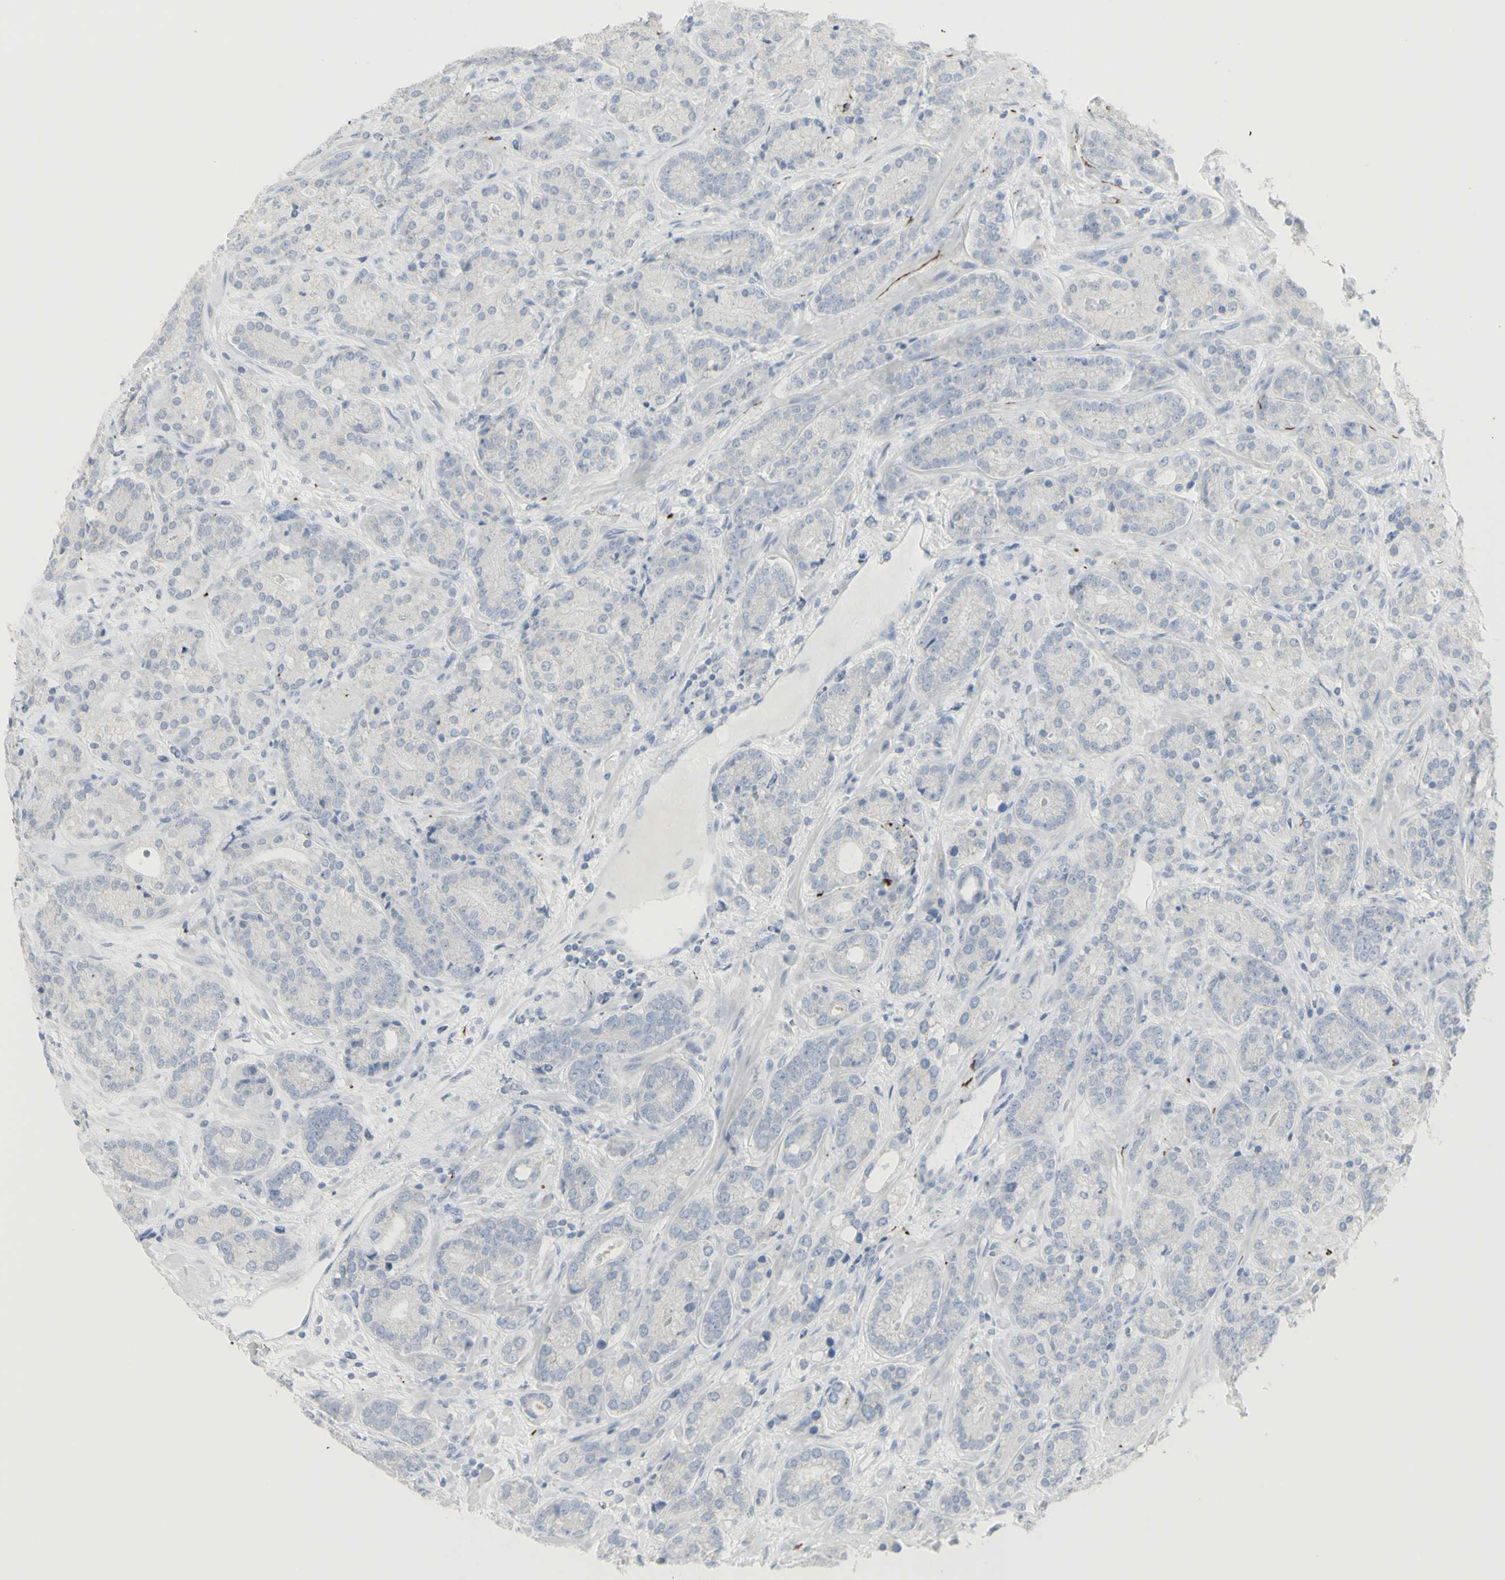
{"staining": {"intensity": "negative", "quantity": "none", "location": "none"}, "tissue": "prostate cancer", "cell_type": "Tumor cells", "image_type": "cancer", "snomed": [{"axis": "morphology", "description": "Adenocarcinoma, High grade"}, {"axis": "topography", "description": "Prostate"}], "caption": "IHC photomicrograph of neoplastic tissue: human prostate high-grade adenocarcinoma stained with DAB exhibits no significant protein expression in tumor cells.", "gene": "ENSG00000198211", "patient": {"sex": "male", "age": 61}}